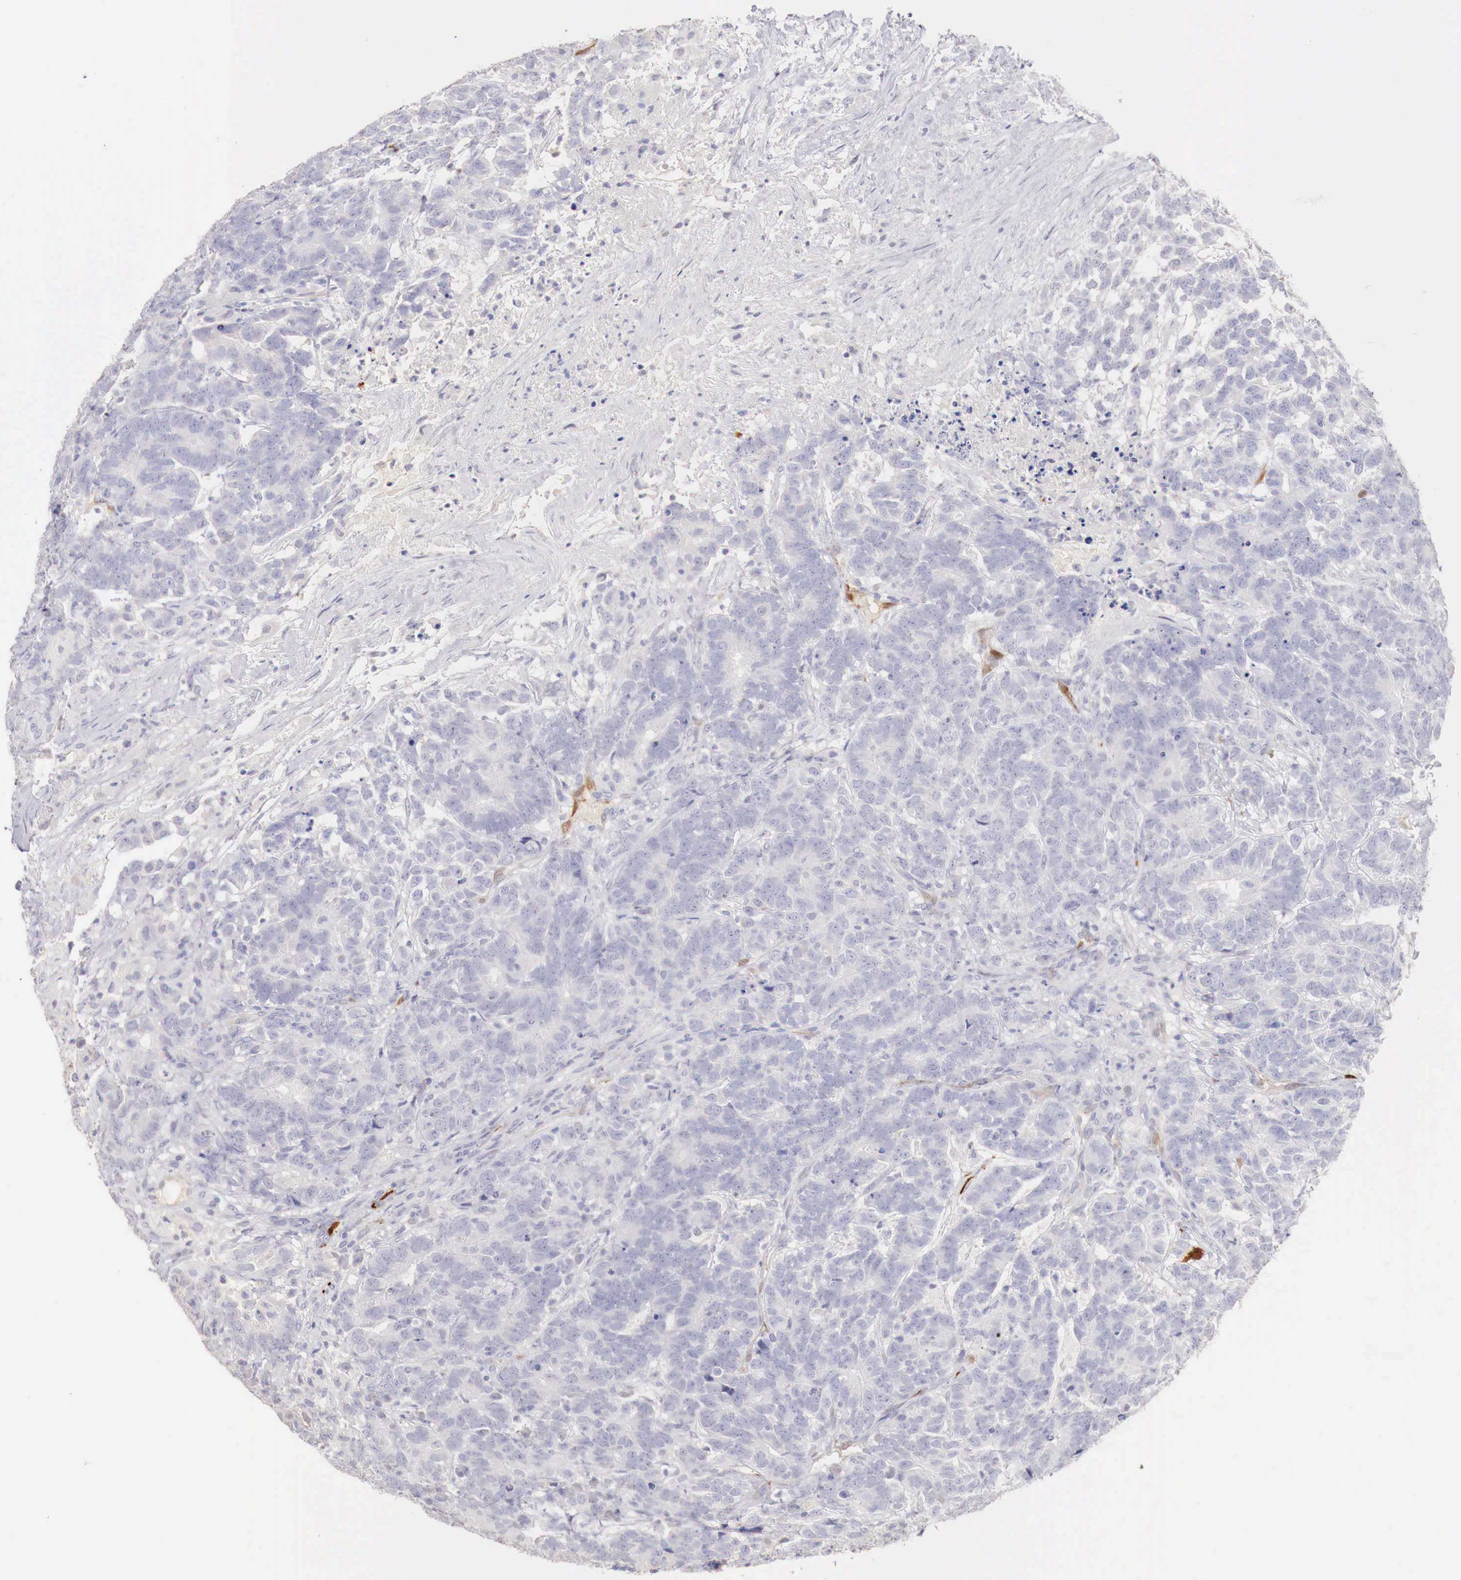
{"staining": {"intensity": "negative", "quantity": "none", "location": "none"}, "tissue": "testis cancer", "cell_type": "Tumor cells", "image_type": "cancer", "snomed": [{"axis": "morphology", "description": "Carcinoma, Embryonal, NOS"}, {"axis": "topography", "description": "Testis"}], "caption": "This is an immunohistochemistry (IHC) image of human testis embryonal carcinoma. There is no staining in tumor cells.", "gene": "ITIH6", "patient": {"sex": "male", "age": 26}}